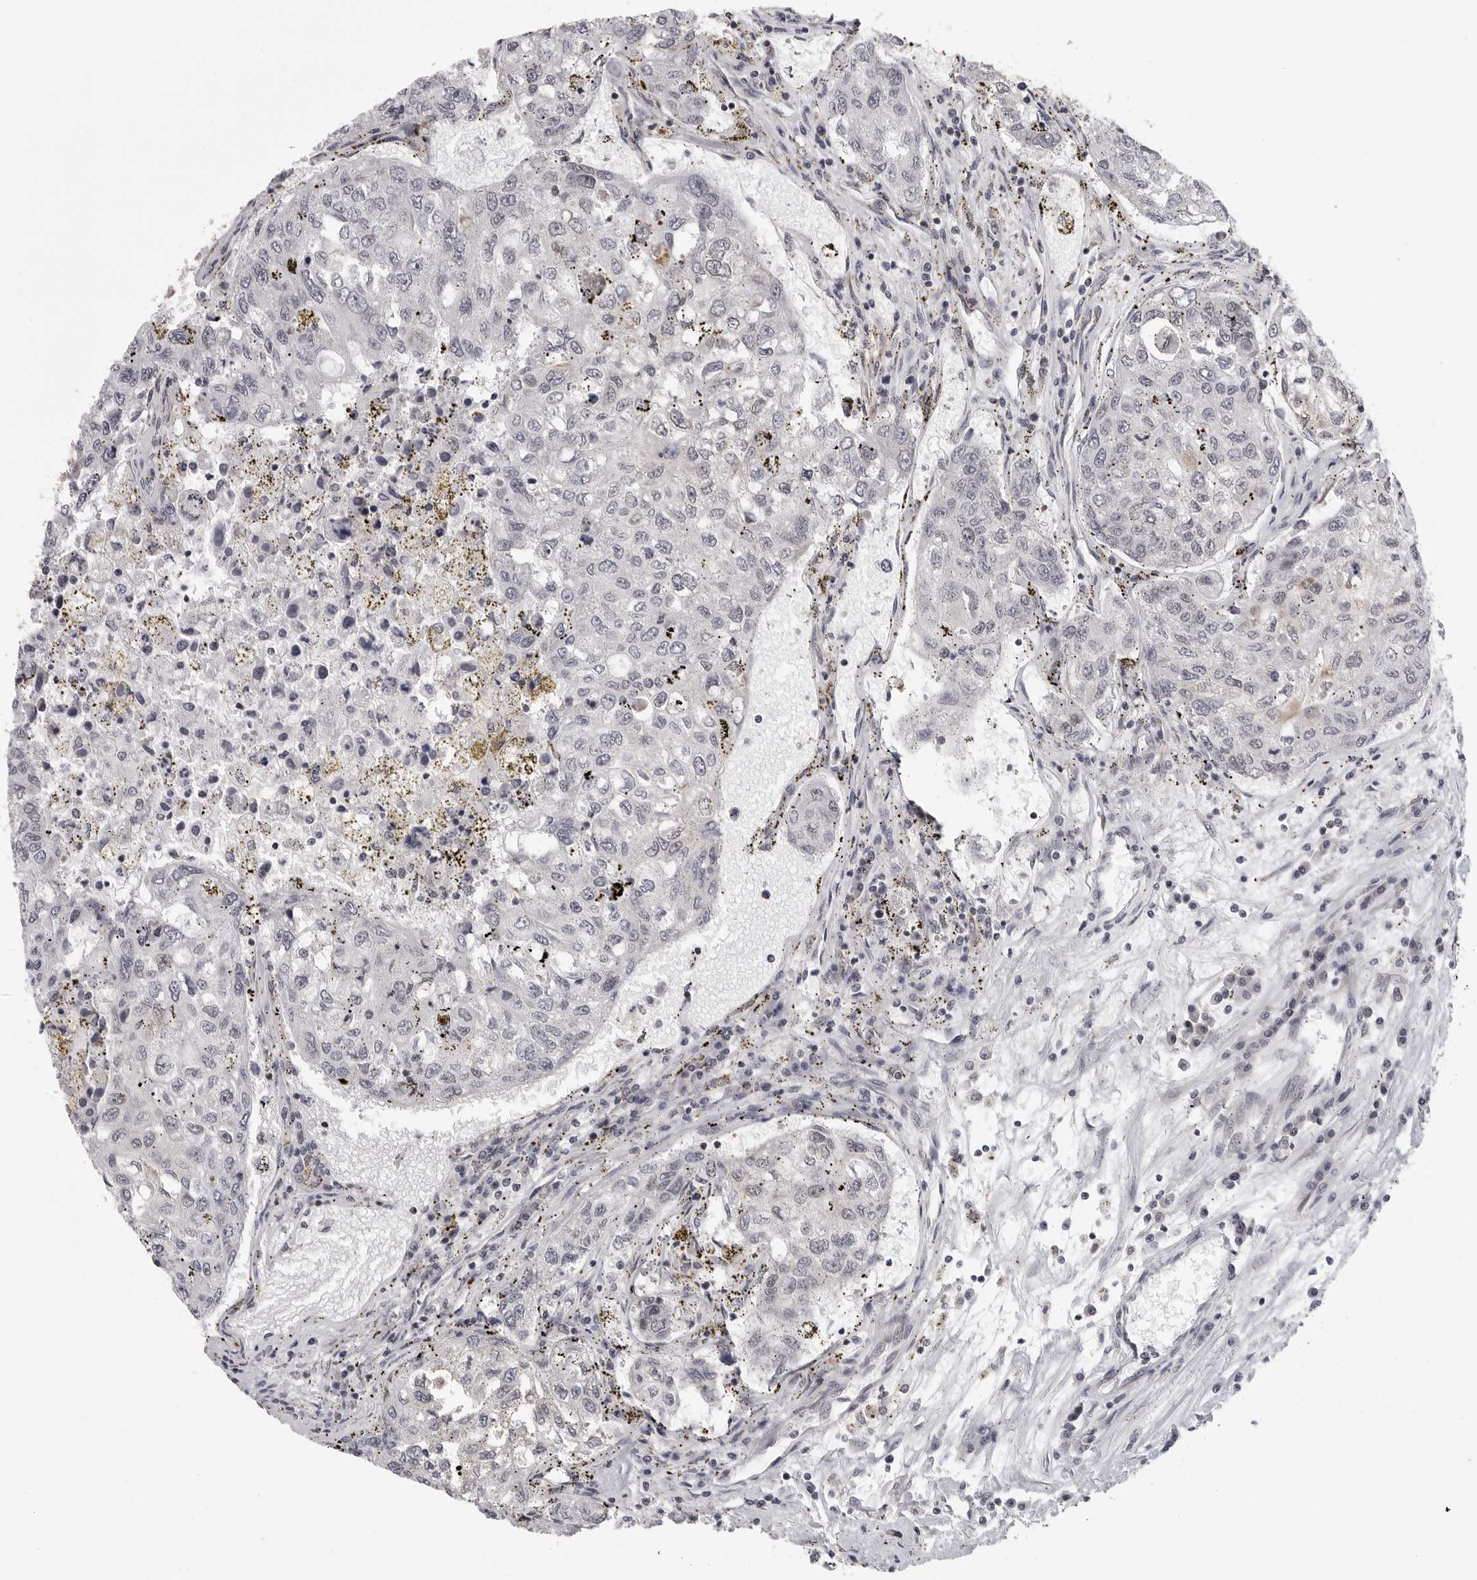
{"staining": {"intensity": "weak", "quantity": "<25%", "location": "nuclear"}, "tissue": "urothelial cancer", "cell_type": "Tumor cells", "image_type": "cancer", "snomed": [{"axis": "morphology", "description": "Urothelial carcinoma, High grade"}, {"axis": "topography", "description": "Lymph node"}, {"axis": "topography", "description": "Urinary bladder"}], "caption": "This is a image of IHC staining of urothelial cancer, which shows no positivity in tumor cells.", "gene": "PRDM10", "patient": {"sex": "male", "age": 51}}